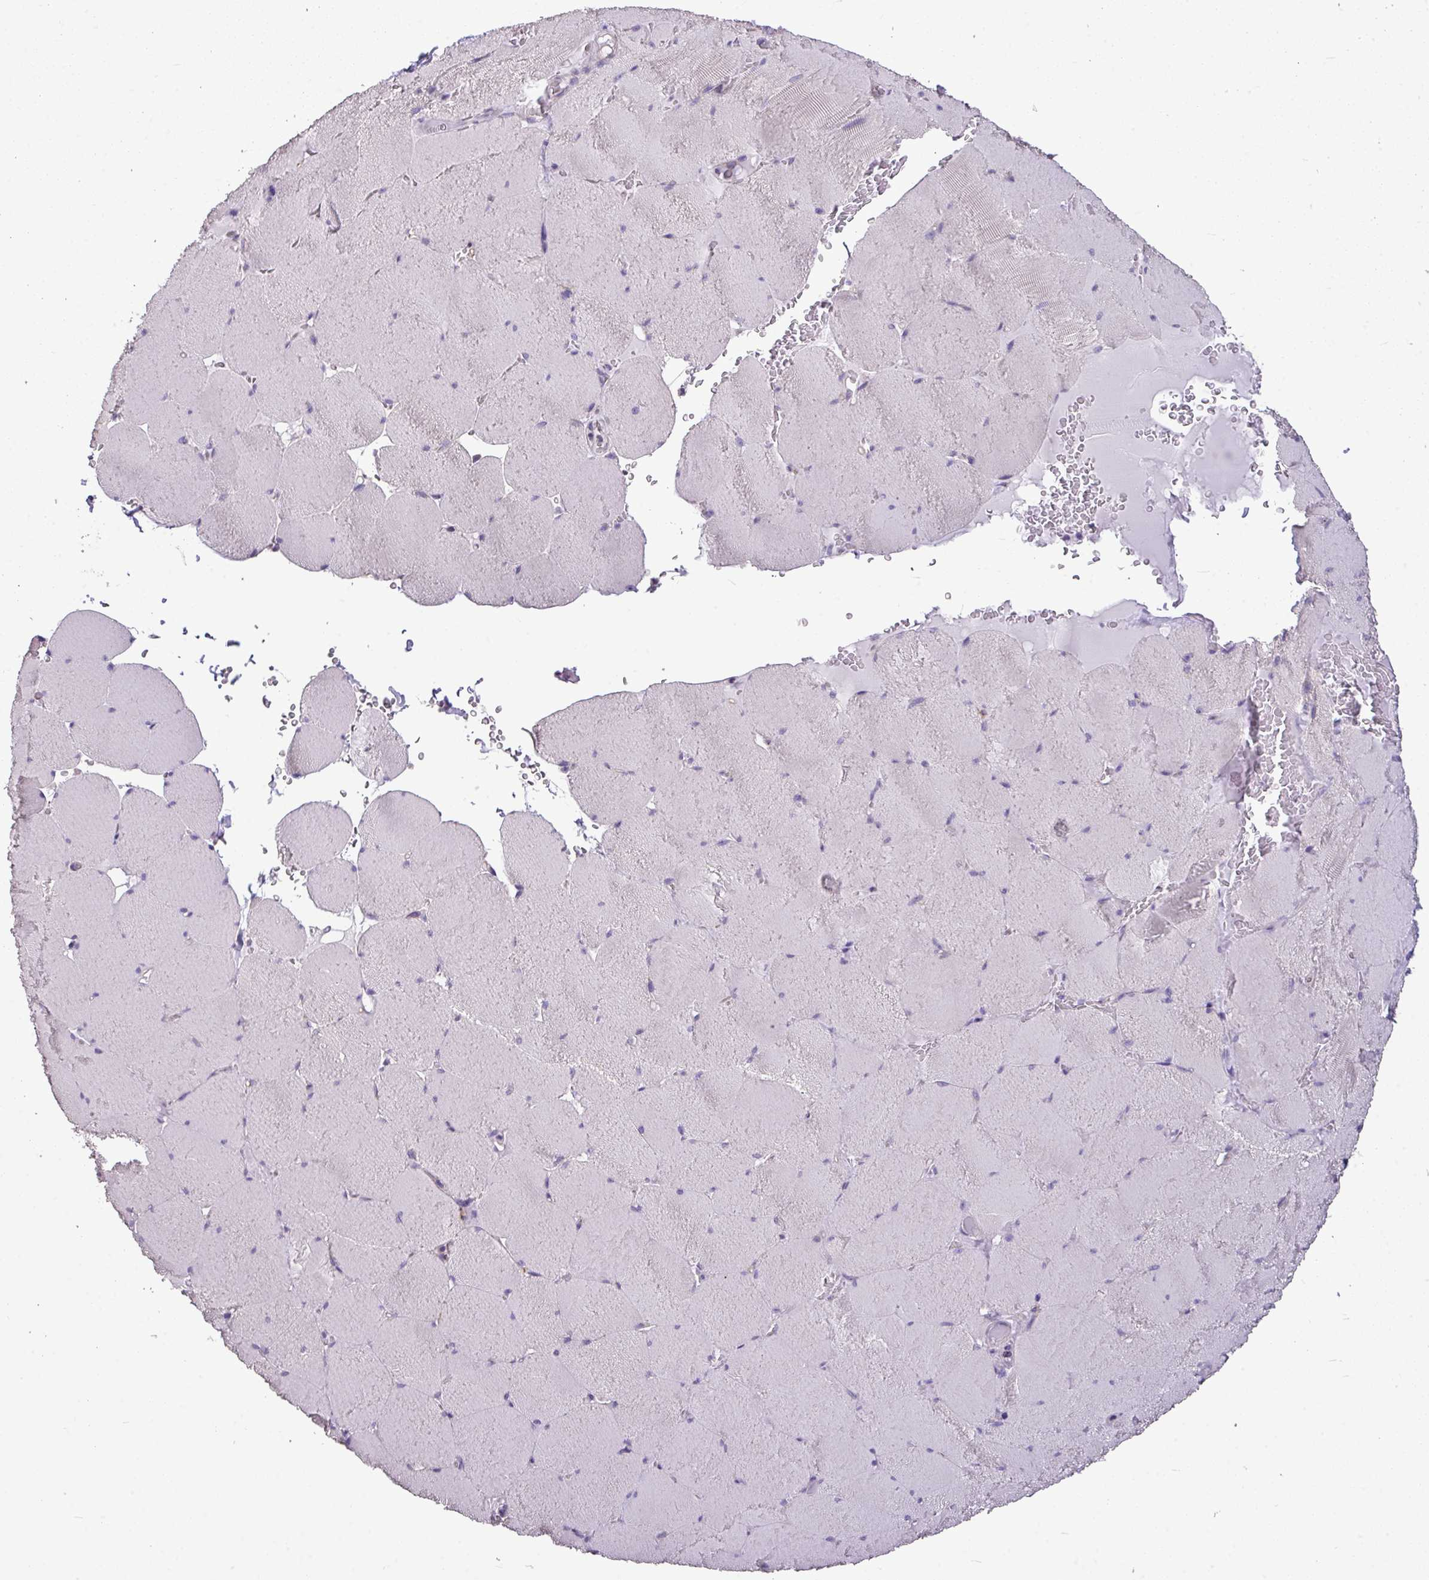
{"staining": {"intensity": "negative", "quantity": "none", "location": "none"}, "tissue": "skeletal muscle", "cell_type": "Myocytes", "image_type": "normal", "snomed": [{"axis": "morphology", "description": "Normal tissue, NOS"}, {"axis": "topography", "description": "Skeletal muscle"}, {"axis": "topography", "description": "Head-Neck"}], "caption": "Human skeletal muscle stained for a protein using immunohistochemistry (IHC) reveals no expression in myocytes.", "gene": "ALDH2", "patient": {"sex": "male", "age": 66}}